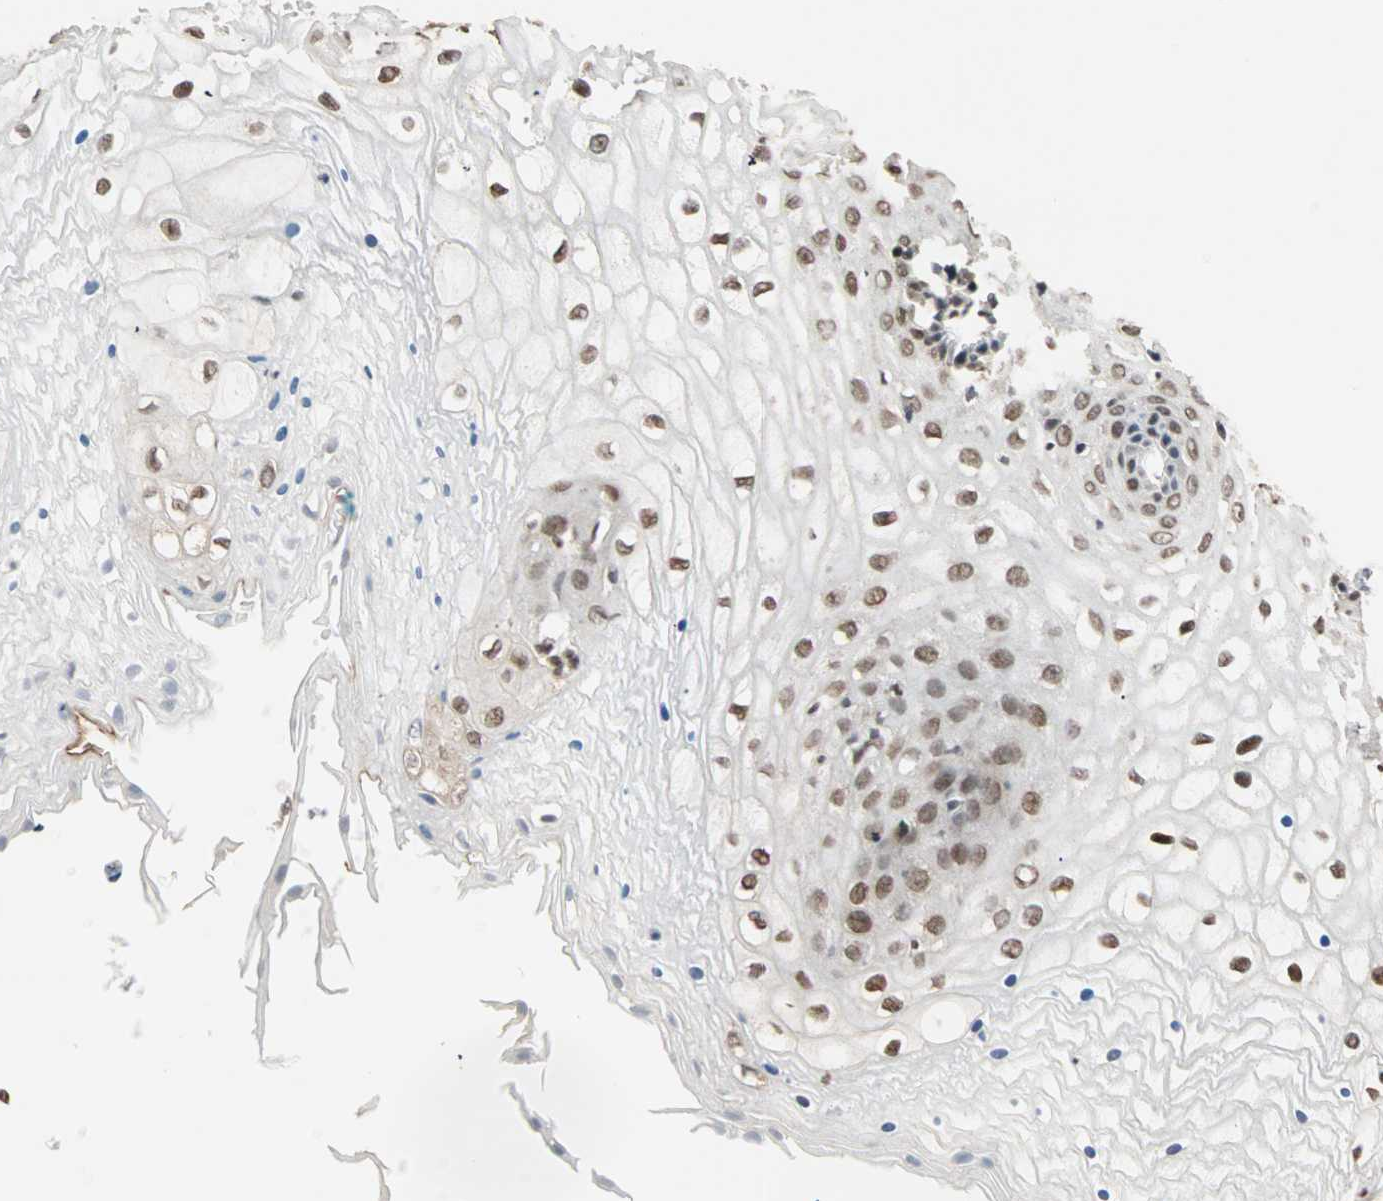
{"staining": {"intensity": "moderate", "quantity": ">75%", "location": "nuclear"}, "tissue": "vagina", "cell_type": "Squamous epithelial cells", "image_type": "normal", "snomed": [{"axis": "morphology", "description": "Normal tissue, NOS"}, {"axis": "topography", "description": "Vagina"}], "caption": "This image demonstrates IHC staining of benign human vagina, with medium moderate nuclear staining in approximately >75% of squamous epithelial cells.", "gene": "DAZAP1", "patient": {"sex": "female", "age": 34}}